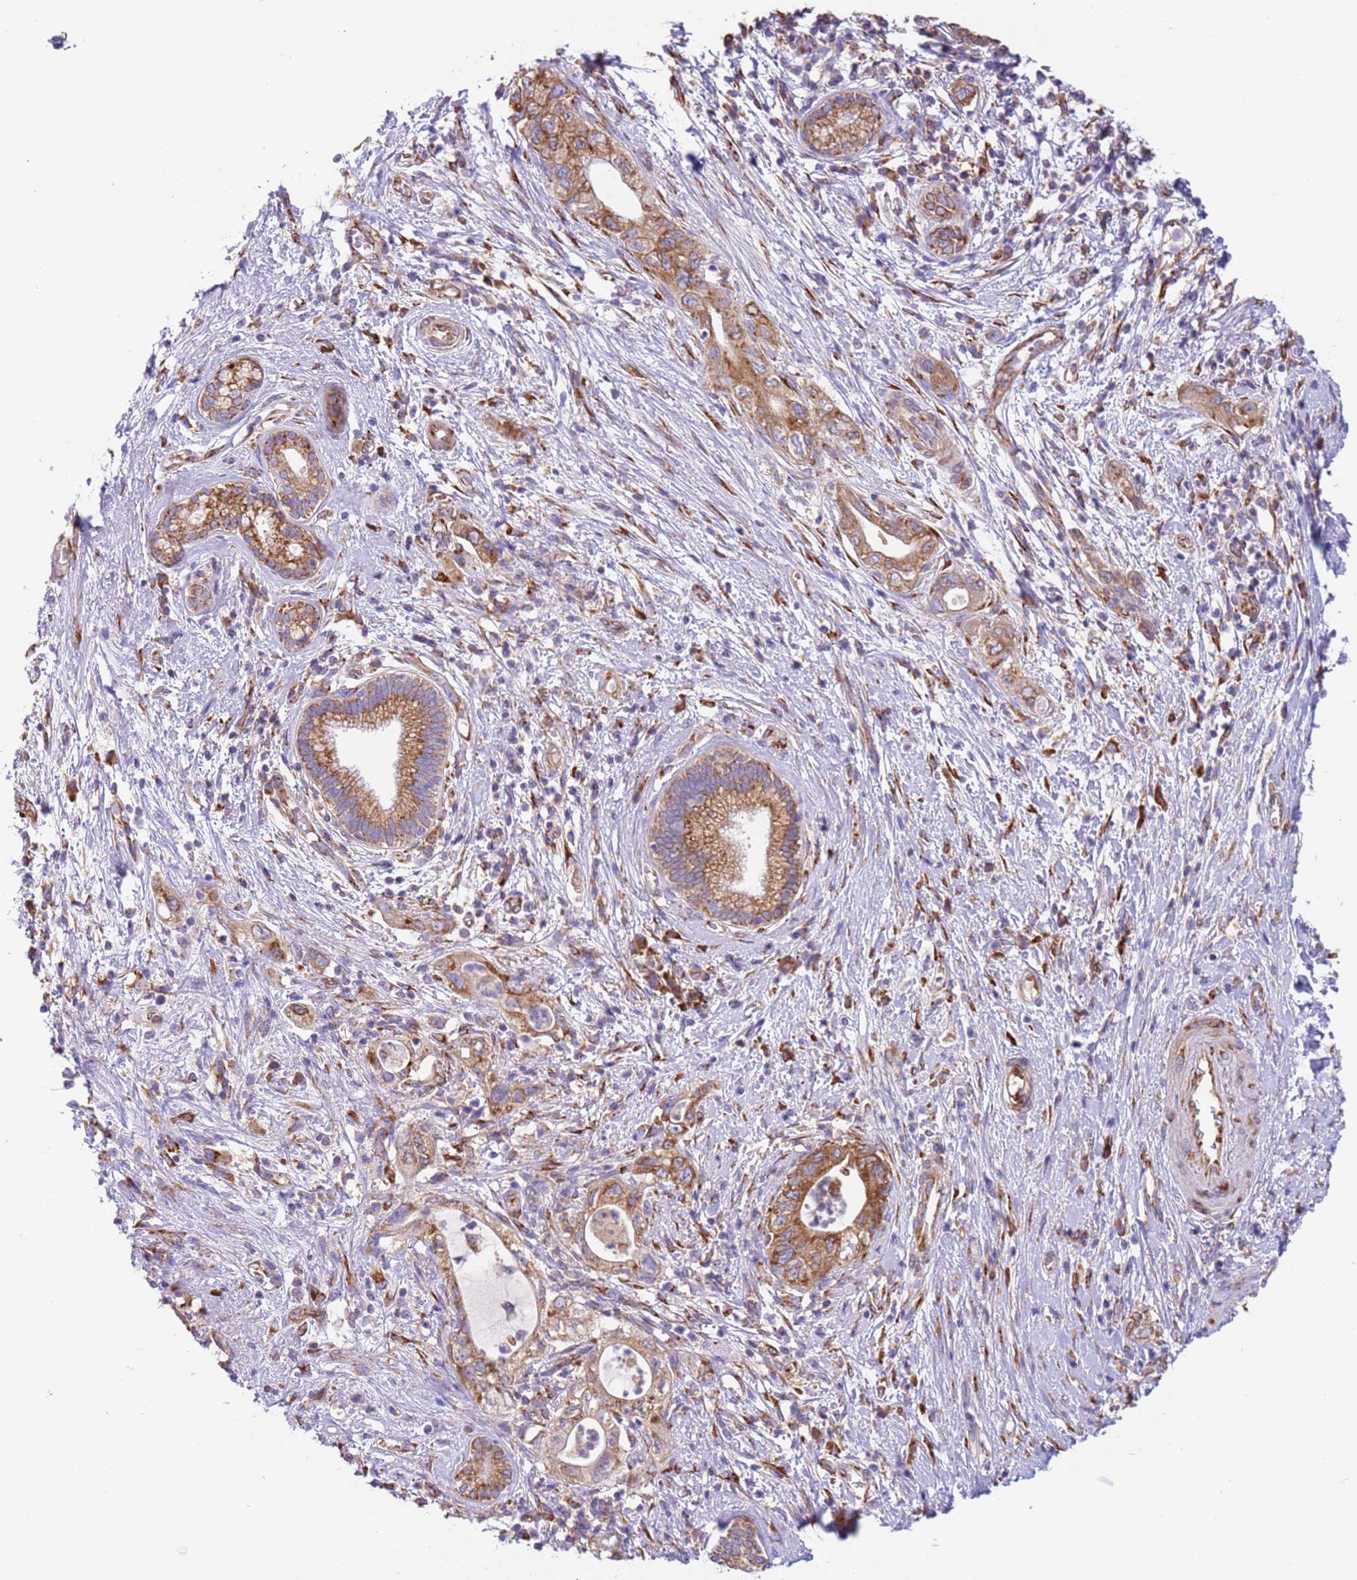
{"staining": {"intensity": "moderate", "quantity": ">75%", "location": "cytoplasmic/membranous"}, "tissue": "pancreatic cancer", "cell_type": "Tumor cells", "image_type": "cancer", "snomed": [{"axis": "morphology", "description": "Adenocarcinoma, NOS"}, {"axis": "topography", "description": "Pancreas"}], "caption": "Protein expression analysis of pancreatic cancer (adenocarcinoma) shows moderate cytoplasmic/membranous staining in approximately >75% of tumor cells.", "gene": "VARS1", "patient": {"sex": "female", "age": 73}}